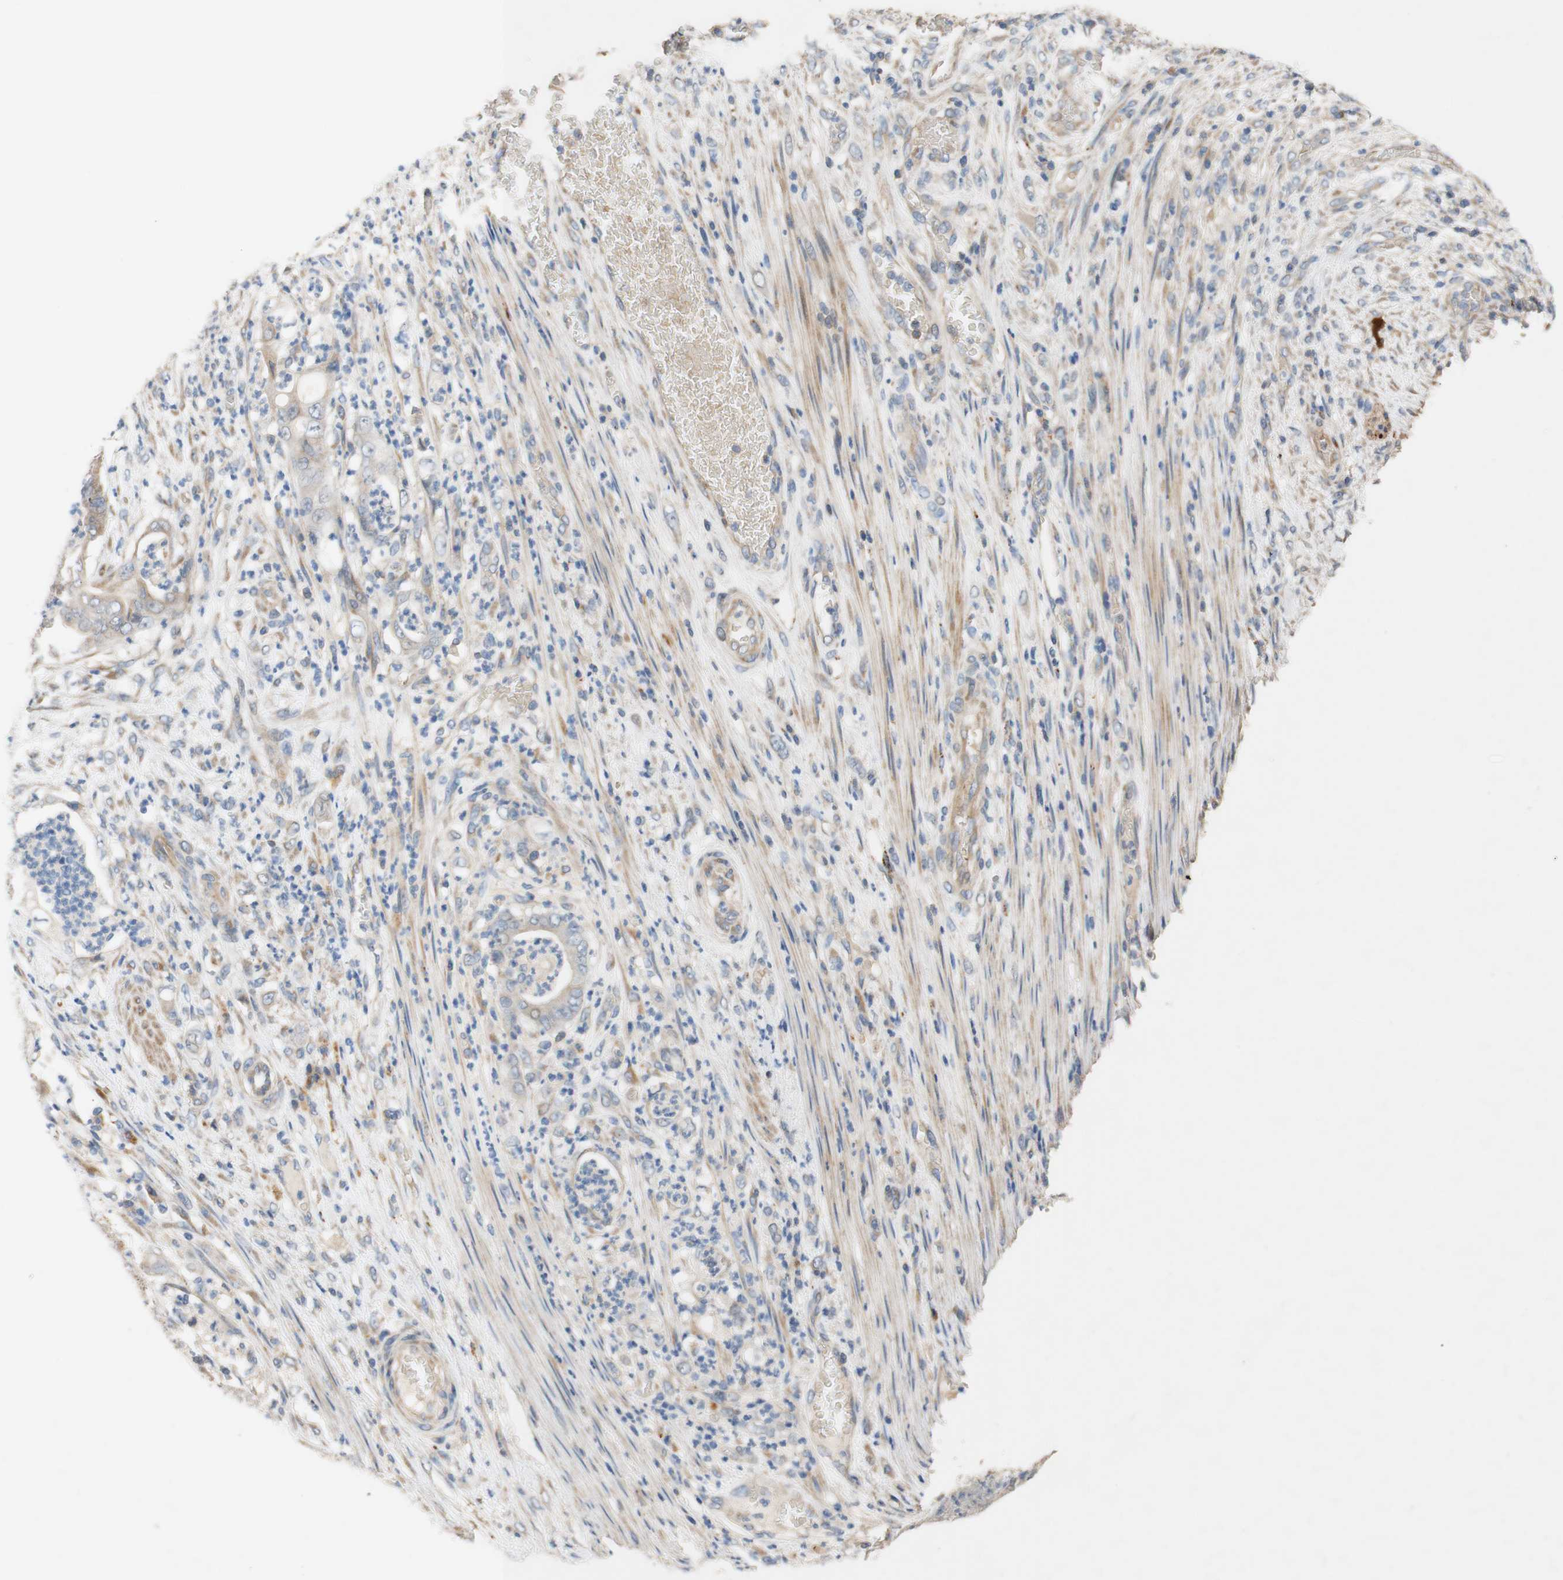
{"staining": {"intensity": "weak", "quantity": "25%-75%", "location": "cytoplasmic/membranous"}, "tissue": "stomach cancer", "cell_type": "Tumor cells", "image_type": "cancer", "snomed": [{"axis": "morphology", "description": "Adenocarcinoma, NOS"}, {"axis": "topography", "description": "Stomach"}], "caption": "A brown stain highlights weak cytoplasmic/membranous staining of a protein in human stomach cancer (adenocarcinoma) tumor cells.", "gene": "DKK3", "patient": {"sex": "female", "age": 73}}